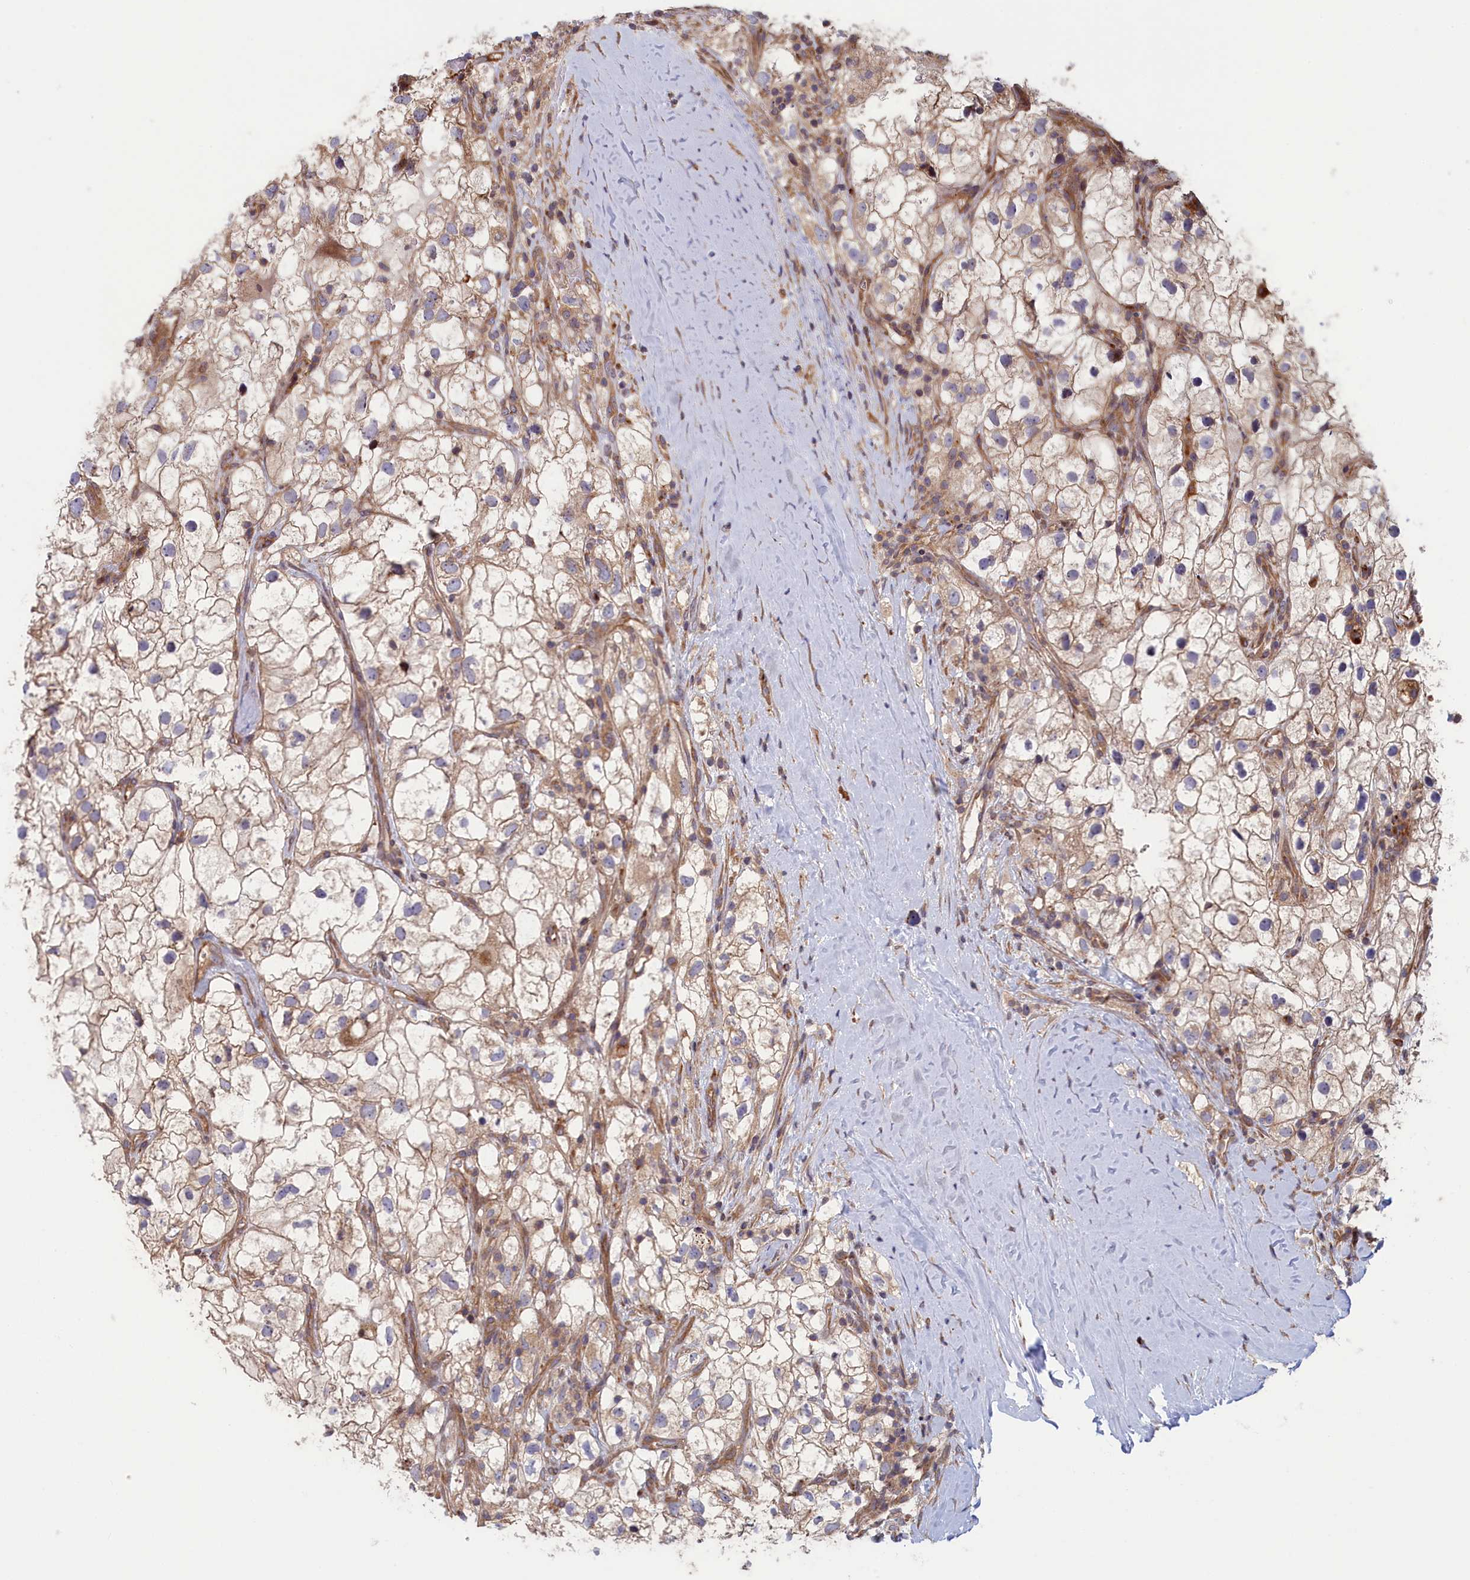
{"staining": {"intensity": "weak", "quantity": "25%-75%", "location": "cytoplasmic/membranous"}, "tissue": "renal cancer", "cell_type": "Tumor cells", "image_type": "cancer", "snomed": [{"axis": "morphology", "description": "Adenocarcinoma, NOS"}, {"axis": "topography", "description": "Kidney"}], "caption": "Protein staining shows weak cytoplasmic/membranous expression in approximately 25%-75% of tumor cells in renal cancer (adenocarcinoma). Nuclei are stained in blue.", "gene": "RILPL1", "patient": {"sex": "male", "age": 59}}